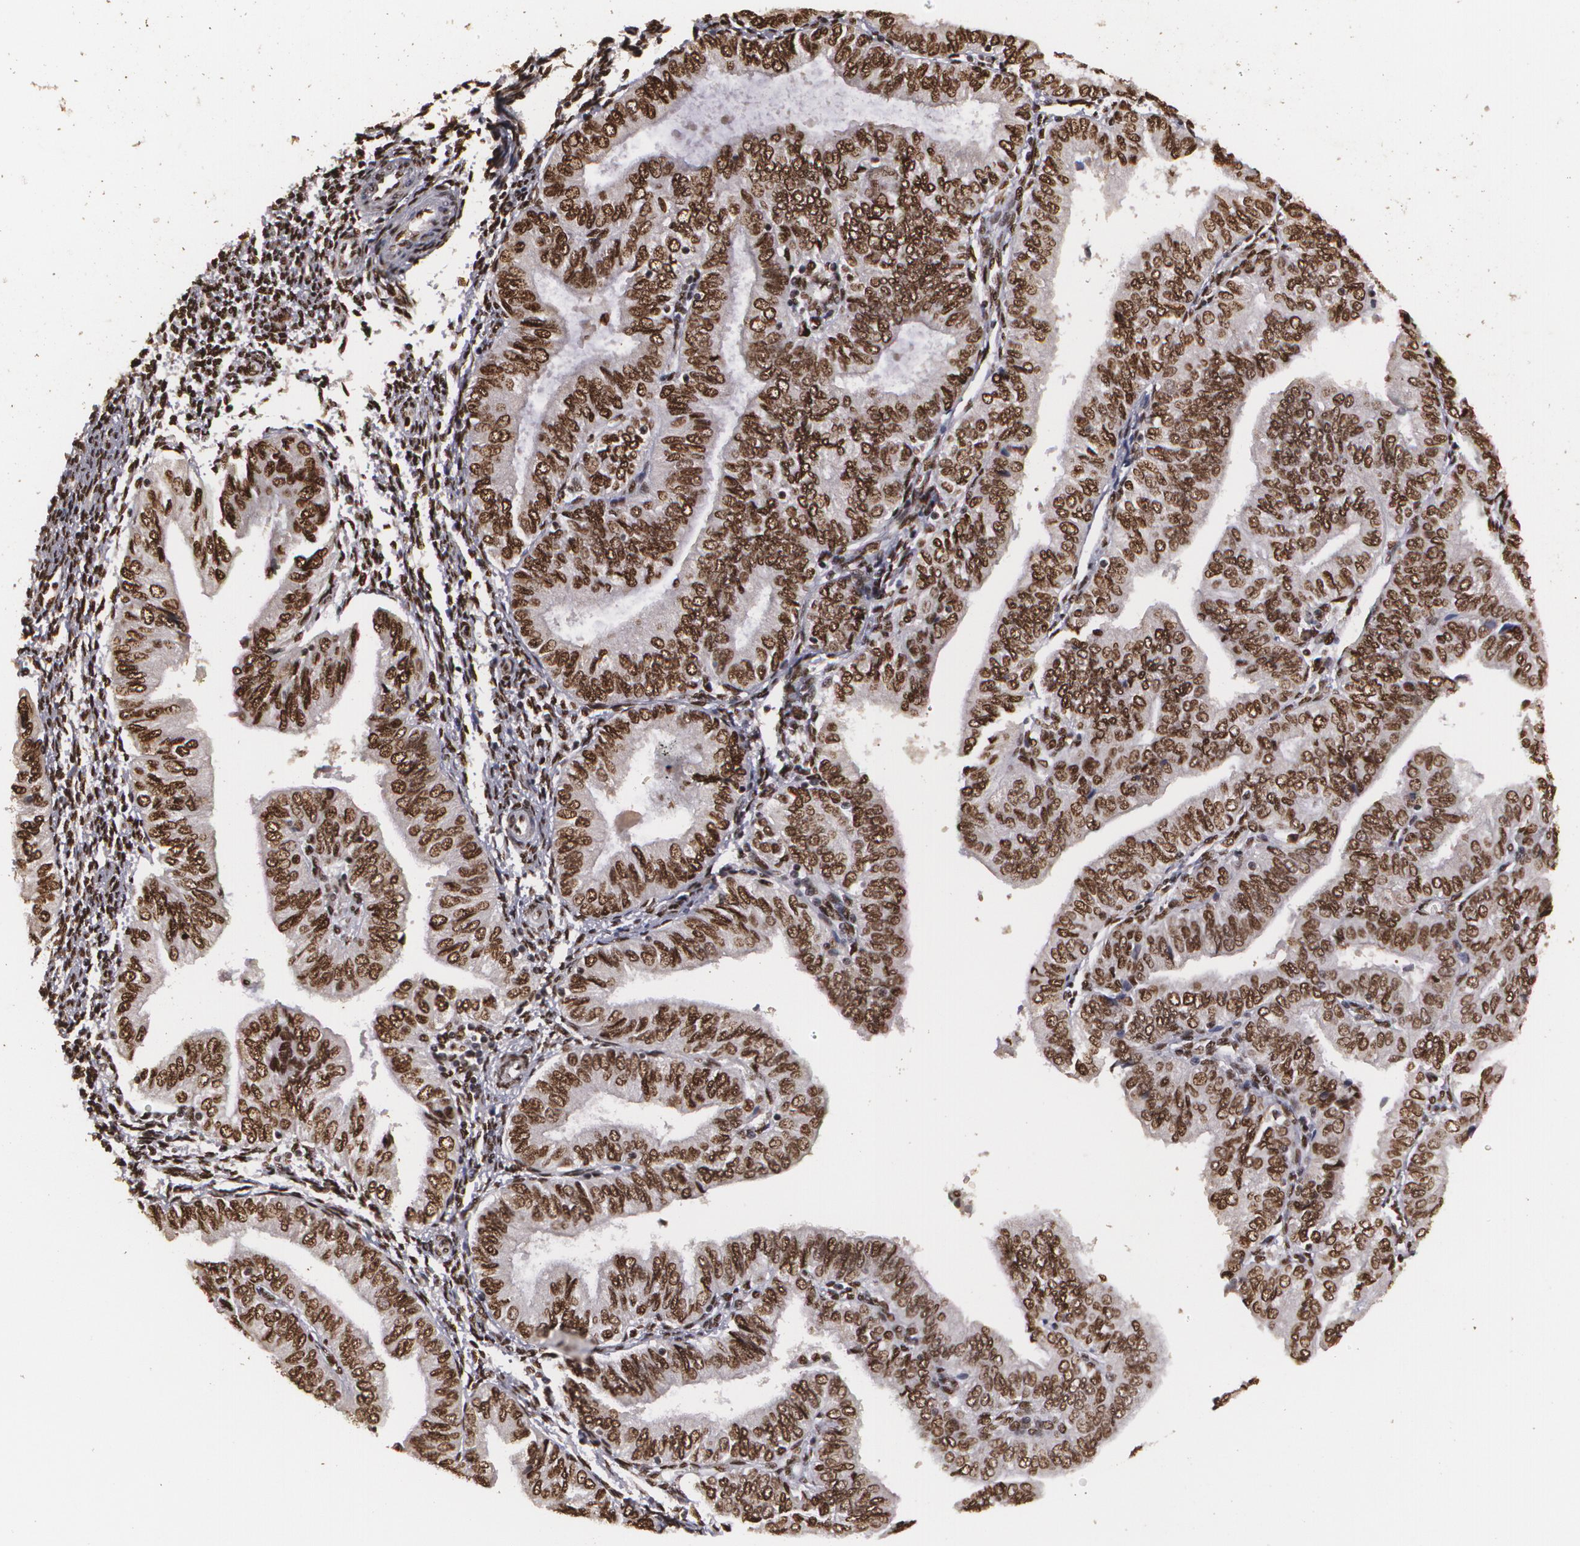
{"staining": {"intensity": "strong", "quantity": ">75%", "location": "cytoplasmic/membranous,nuclear"}, "tissue": "endometrial cancer", "cell_type": "Tumor cells", "image_type": "cancer", "snomed": [{"axis": "morphology", "description": "Adenocarcinoma, NOS"}, {"axis": "topography", "description": "Endometrium"}], "caption": "Tumor cells display strong cytoplasmic/membranous and nuclear staining in approximately >75% of cells in endometrial cancer (adenocarcinoma). (DAB (3,3'-diaminobenzidine) IHC, brown staining for protein, blue staining for nuclei).", "gene": "RCOR1", "patient": {"sex": "female", "age": 51}}